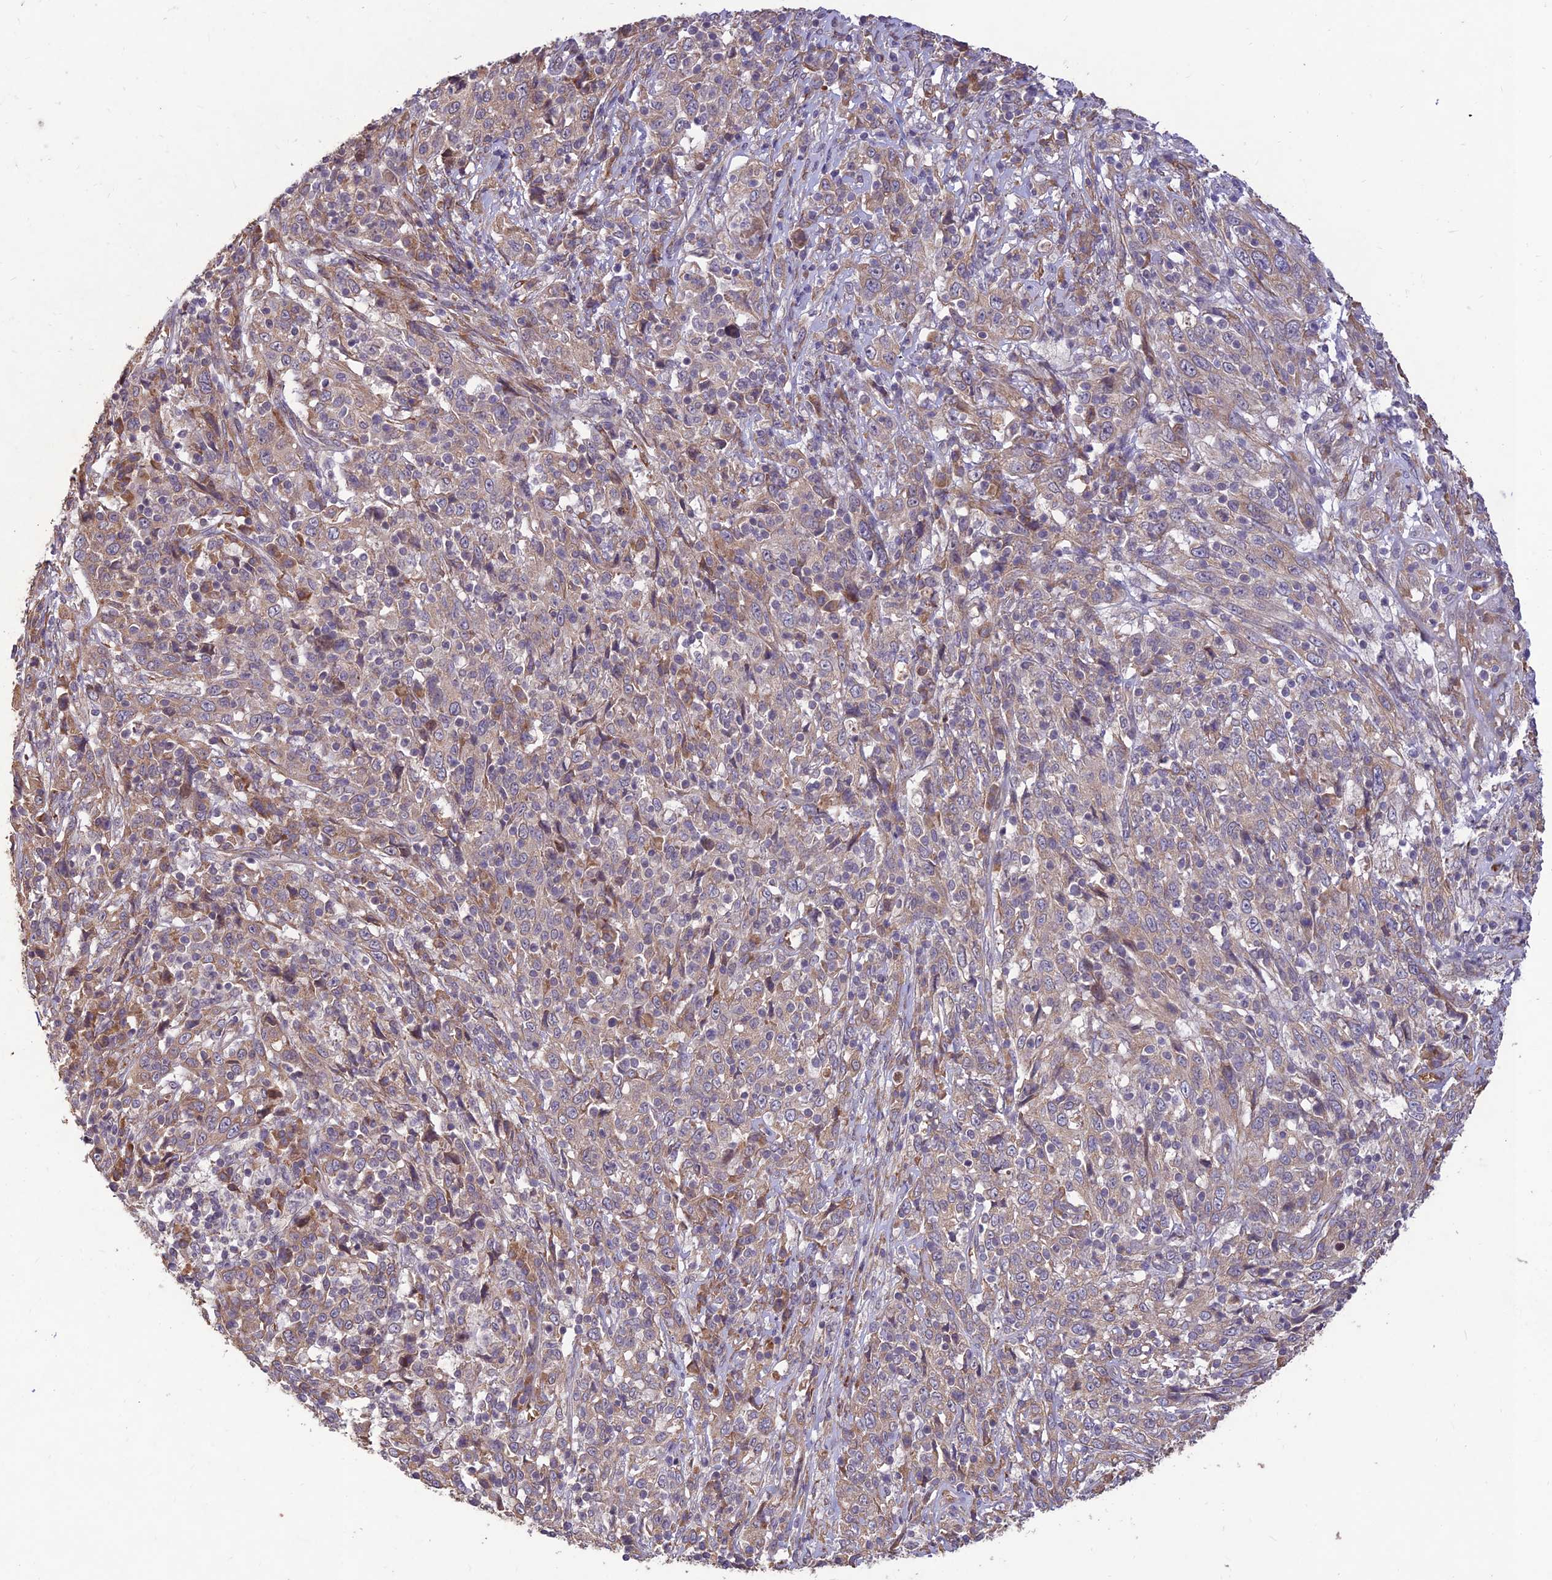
{"staining": {"intensity": "weak", "quantity": "<25%", "location": "cytoplasmic/membranous"}, "tissue": "cervical cancer", "cell_type": "Tumor cells", "image_type": "cancer", "snomed": [{"axis": "morphology", "description": "Squamous cell carcinoma, NOS"}, {"axis": "topography", "description": "Cervix"}], "caption": "This micrograph is of cervical cancer (squamous cell carcinoma) stained with immunohistochemistry (IHC) to label a protein in brown with the nuclei are counter-stained blue. There is no positivity in tumor cells.", "gene": "PPP1R11", "patient": {"sex": "female", "age": 46}}